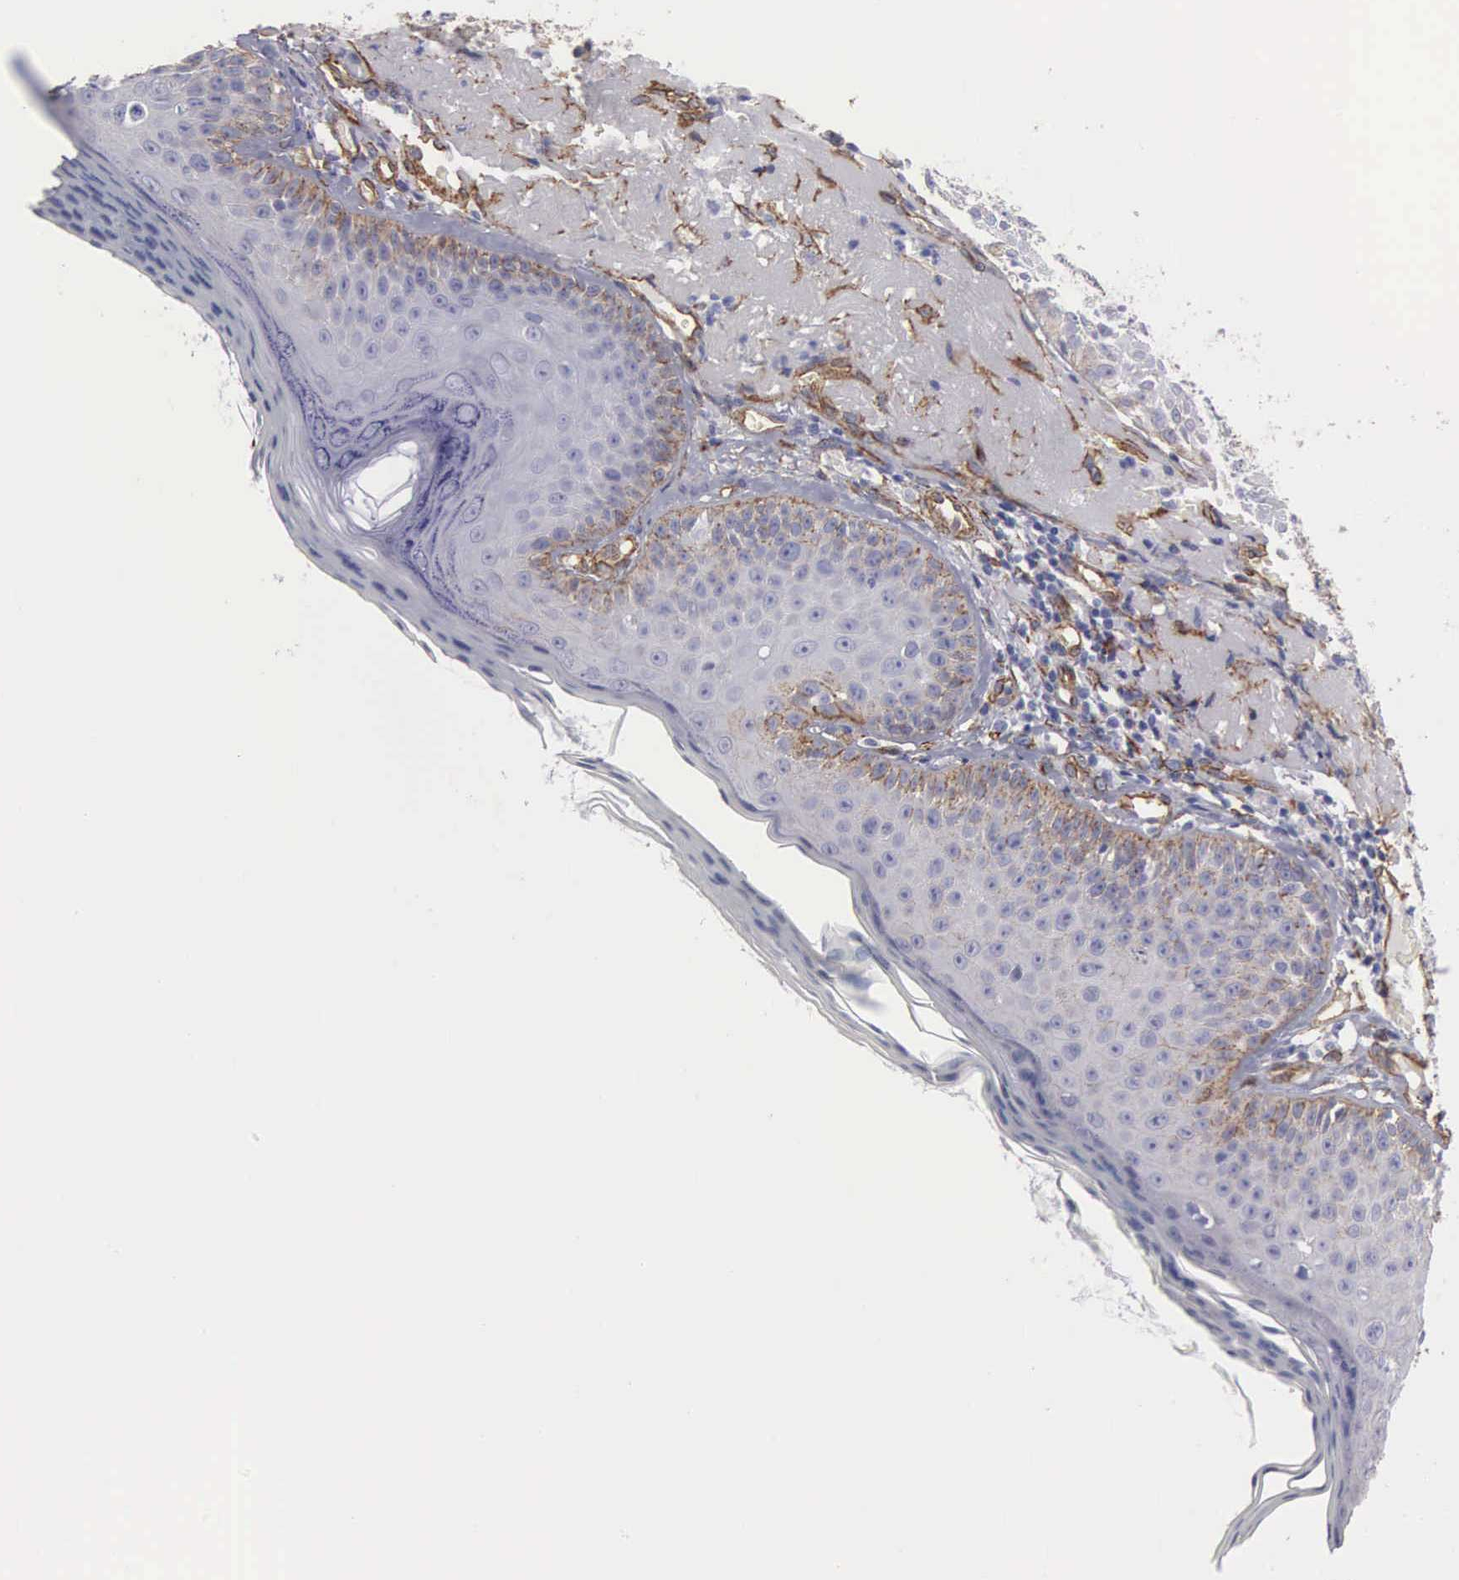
{"staining": {"intensity": "weak", "quantity": "<25%", "location": "cytoplasmic/membranous"}, "tissue": "skin cancer", "cell_type": "Tumor cells", "image_type": "cancer", "snomed": [{"axis": "morphology", "description": "Squamous cell carcinoma, NOS"}, {"axis": "topography", "description": "Skin"}], "caption": "Squamous cell carcinoma (skin) was stained to show a protein in brown. There is no significant staining in tumor cells.", "gene": "MAGEB10", "patient": {"sex": "female", "age": 89}}